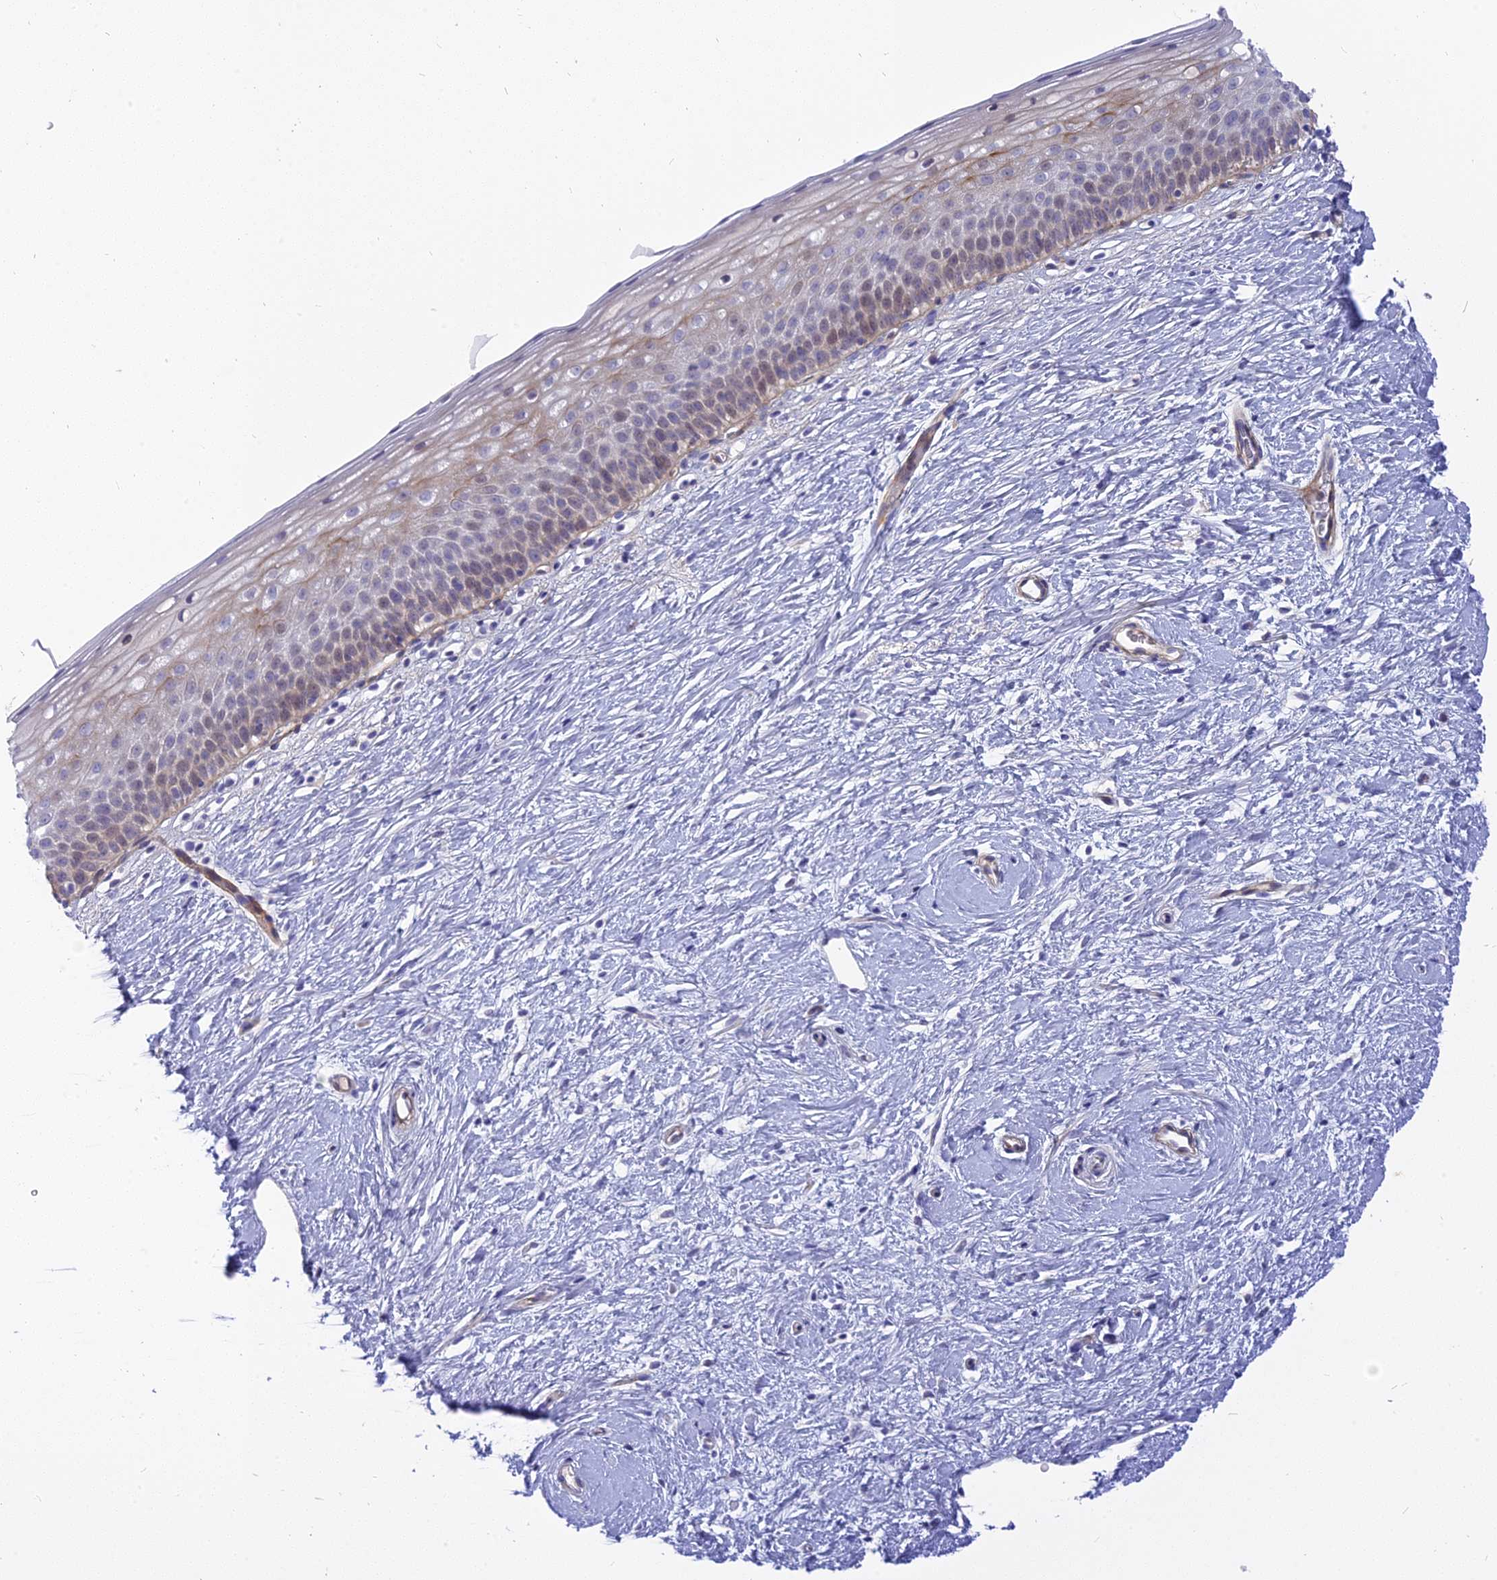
{"staining": {"intensity": "weak", "quantity": "<25%", "location": "cytoplasmic/membranous"}, "tissue": "cervix", "cell_type": "Glandular cells", "image_type": "normal", "snomed": [{"axis": "morphology", "description": "Normal tissue, NOS"}, {"axis": "topography", "description": "Cervix"}], "caption": "Immunohistochemical staining of benign cervix shows no significant staining in glandular cells. Nuclei are stained in blue.", "gene": "MBD3L1", "patient": {"sex": "female", "age": 57}}